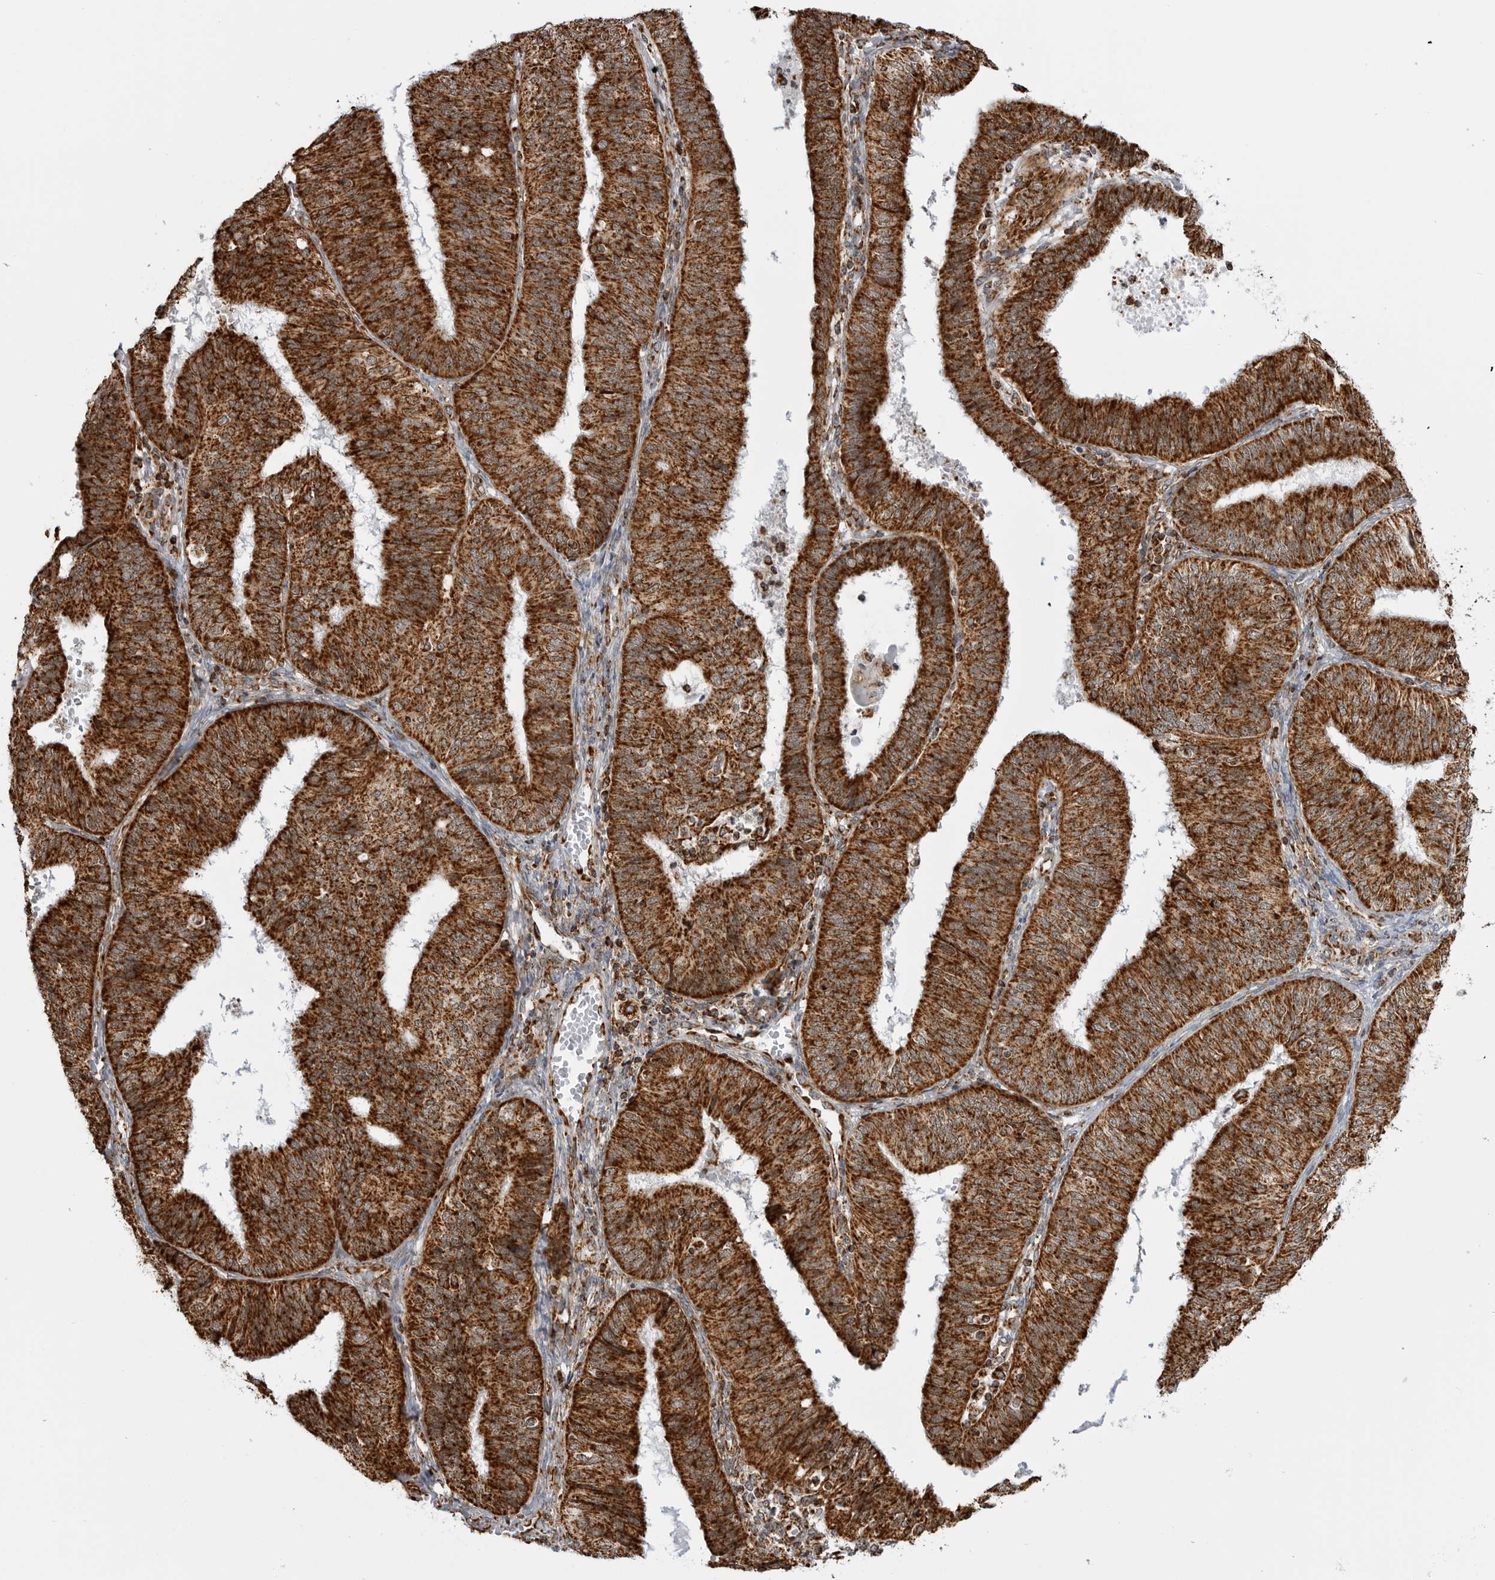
{"staining": {"intensity": "strong", "quantity": ">75%", "location": "cytoplasmic/membranous"}, "tissue": "endometrial cancer", "cell_type": "Tumor cells", "image_type": "cancer", "snomed": [{"axis": "morphology", "description": "Adenocarcinoma, NOS"}, {"axis": "topography", "description": "Endometrium"}], "caption": "The immunohistochemical stain labels strong cytoplasmic/membranous expression in tumor cells of endometrial adenocarcinoma tissue.", "gene": "COX5A", "patient": {"sex": "female", "age": 58}}